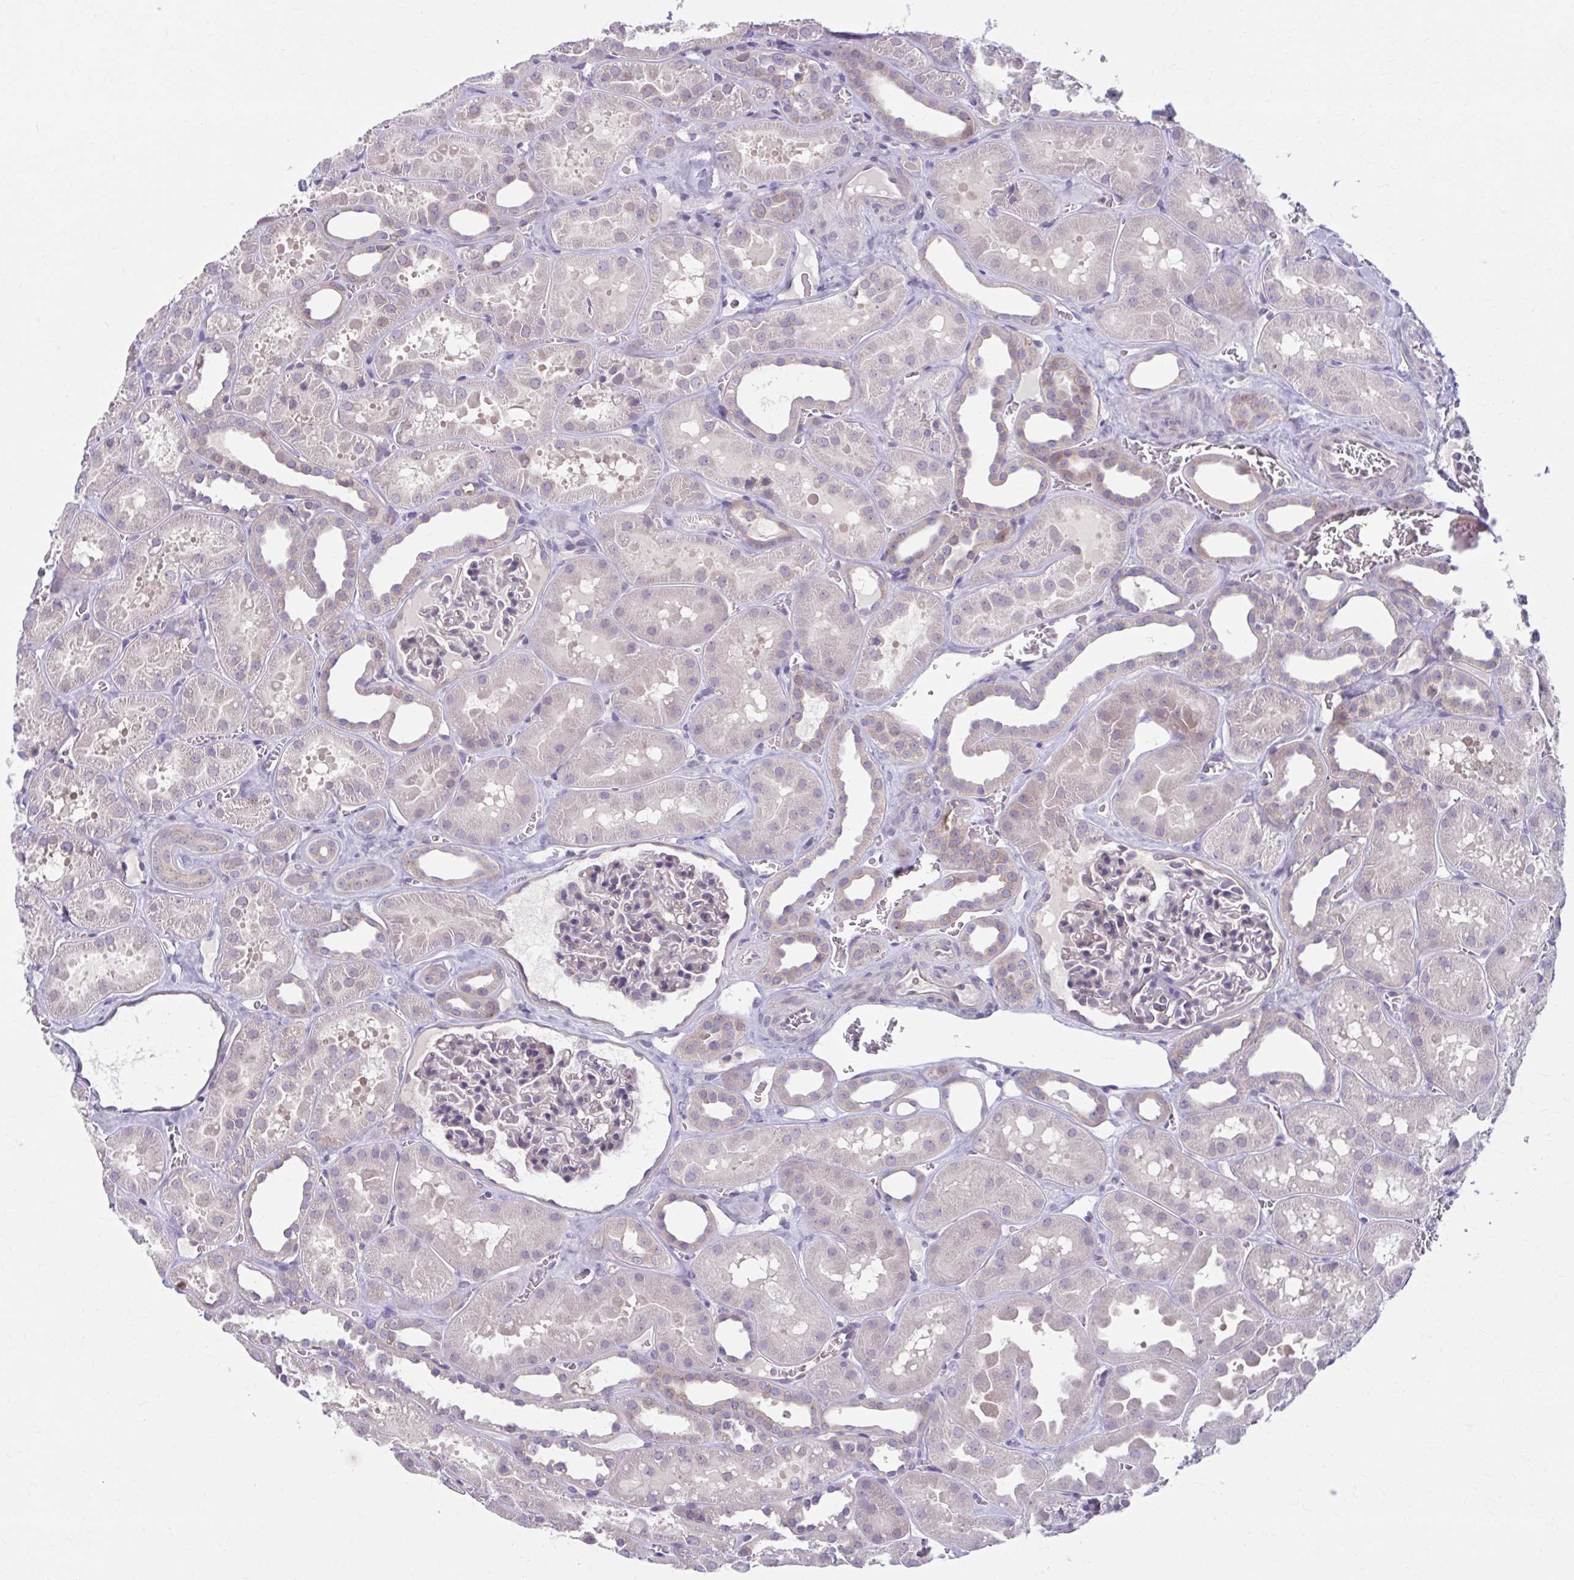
{"staining": {"intensity": "weak", "quantity": "<25%", "location": "nuclear"}, "tissue": "kidney", "cell_type": "Cells in glomeruli", "image_type": "normal", "snomed": [{"axis": "morphology", "description": "Normal tissue, NOS"}, {"axis": "topography", "description": "Kidney"}], "caption": "Photomicrograph shows no protein staining in cells in glomeruli of benign kidney. (Stains: DAB IHC with hematoxylin counter stain, Microscopy: brightfield microscopy at high magnification).", "gene": "CHST3", "patient": {"sex": "female", "age": 41}}